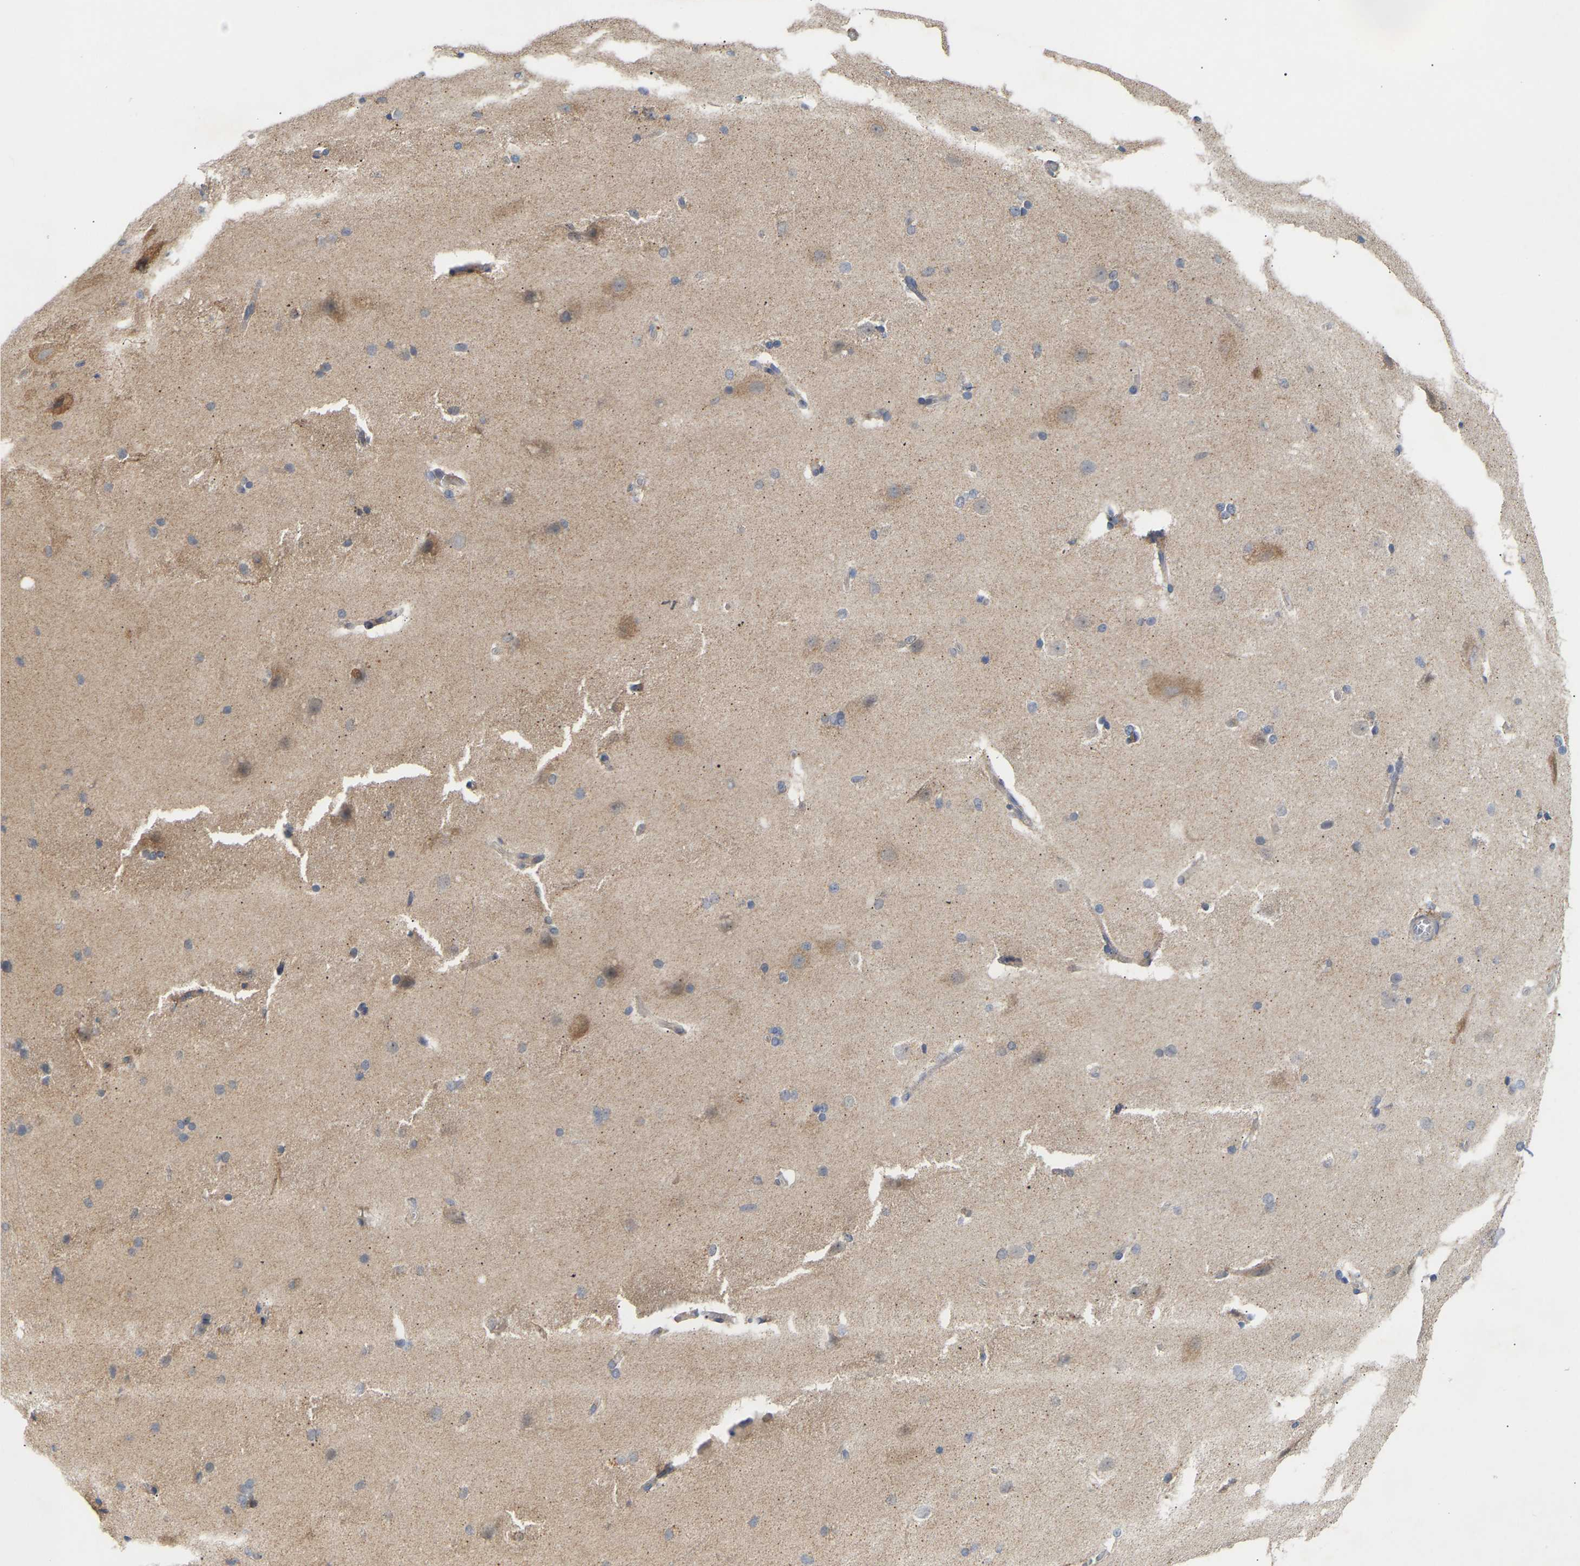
{"staining": {"intensity": "weak", "quantity": ">75%", "location": "cytoplasmic/membranous"}, "tissue": "cerebral cortex", "cell_type": "Endothelial cells", "image_type": "normal", "snomed": [{"axis": "morphology", "description": "Normal tissue, NOS"}, {"axis": "topography", "description": "Cerebral cortex"}, {"axis": "topography", "description": "Hippocampus"}], "caption": "Weak cytoplasmic/membranous expression is present in approximately >75% of endothelial cells in benign cerebral cortex. (DAB (3,3'-diaminobenzidine) = brown stain, brightfield microscopy at high magnification).", "gene": "TPMT", "patient": {"sex": "female", "age": 19}}